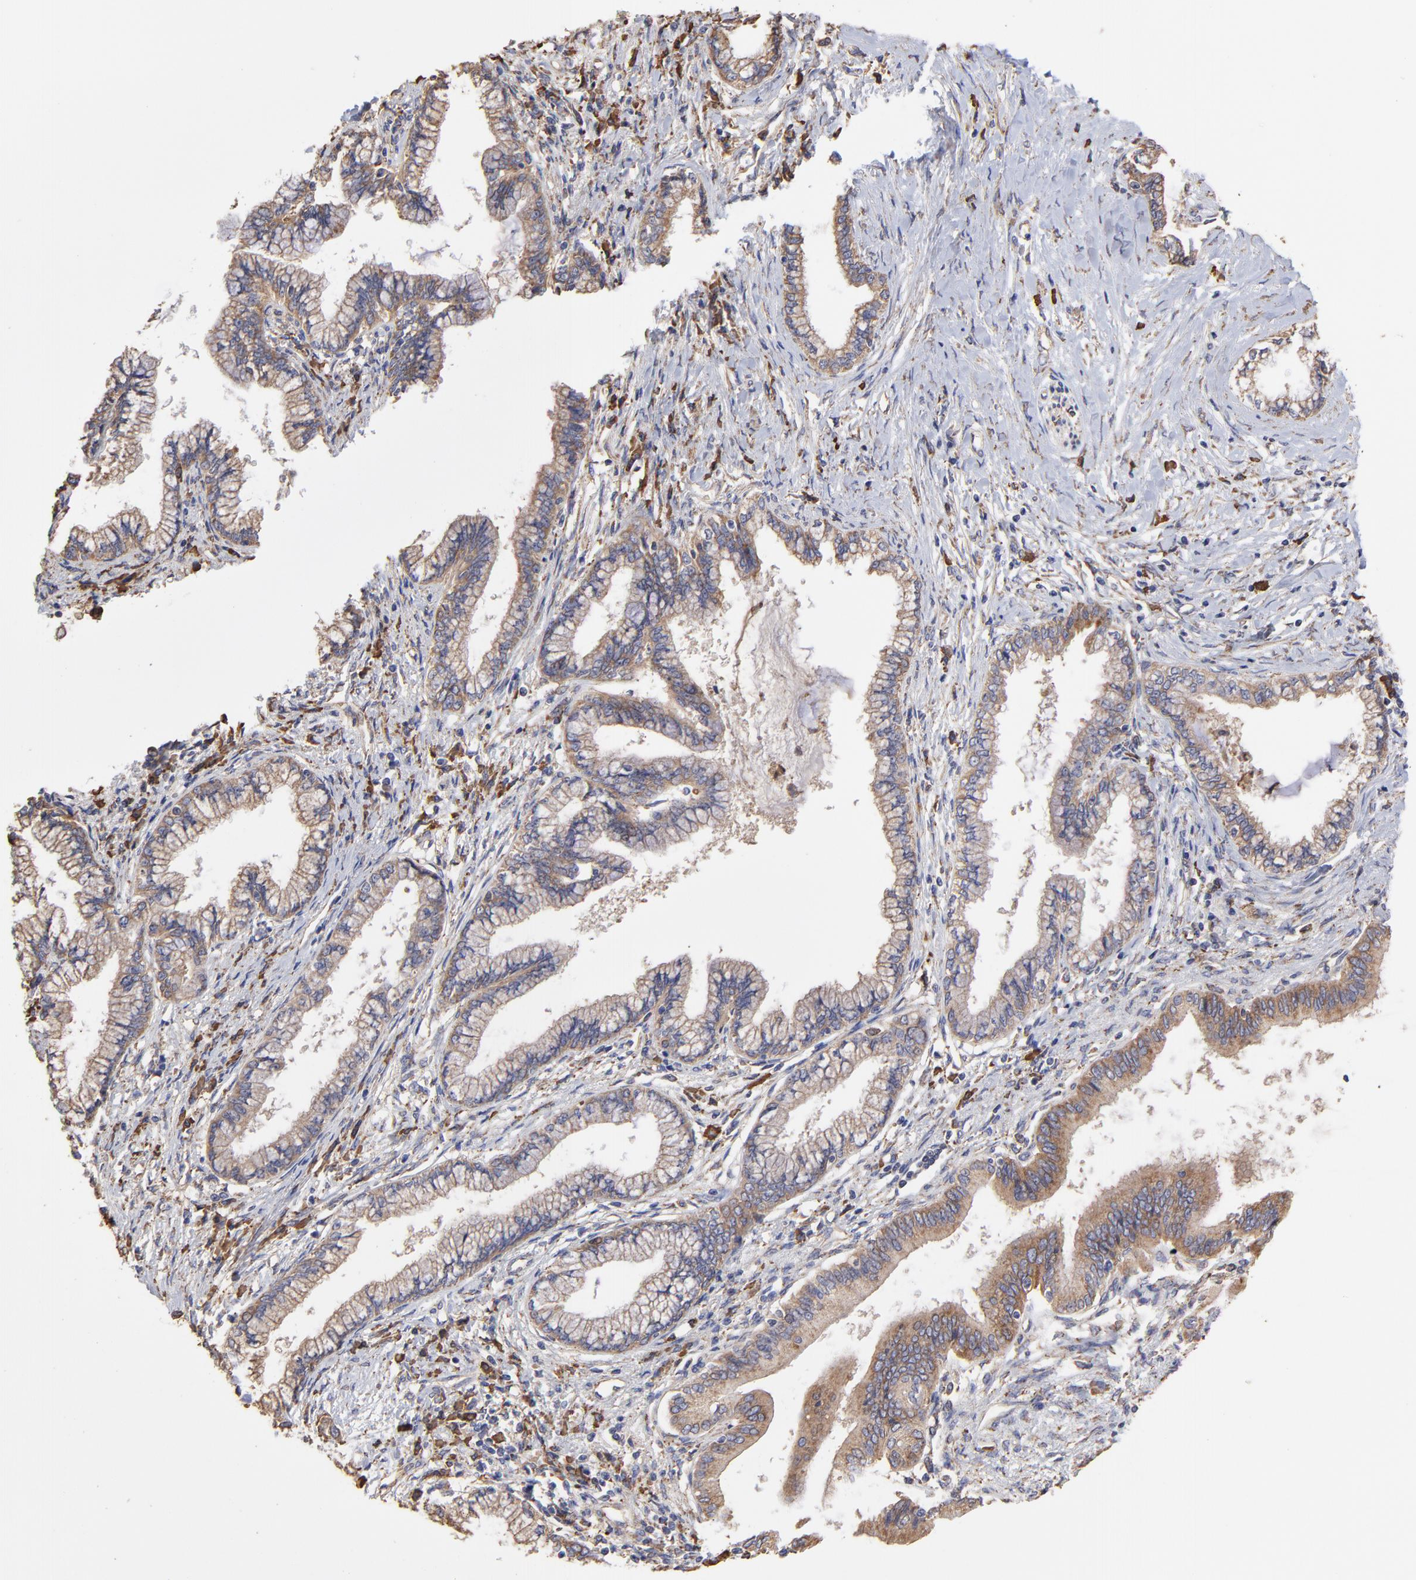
{"staining": {"intensity": "moderate", "quantity": "25%-75%", "location": "cytoplasmic/membranous"}, "tissue": "pancreatic cancer", "cell_type": "Tumor cells", "image_type": "cancer", "snomed": [{"axis": "morphology", "description": "Adenocarcinoma, NOS"}, {"axis": "topography", "description": "Pancreas"}], "caption": "Protein staining of pancreatic cancer (adenocarcinoma) tissue displays moderate cytoplasmic/membranous staining in about 25%-75% of tumor cells. (Stains: DAB in brown, nuclei in blue, Microscopy: brightfield microscopy at high magnification).", "gene": "PFKM", "patient": {"sex": "female", "age": 64}}